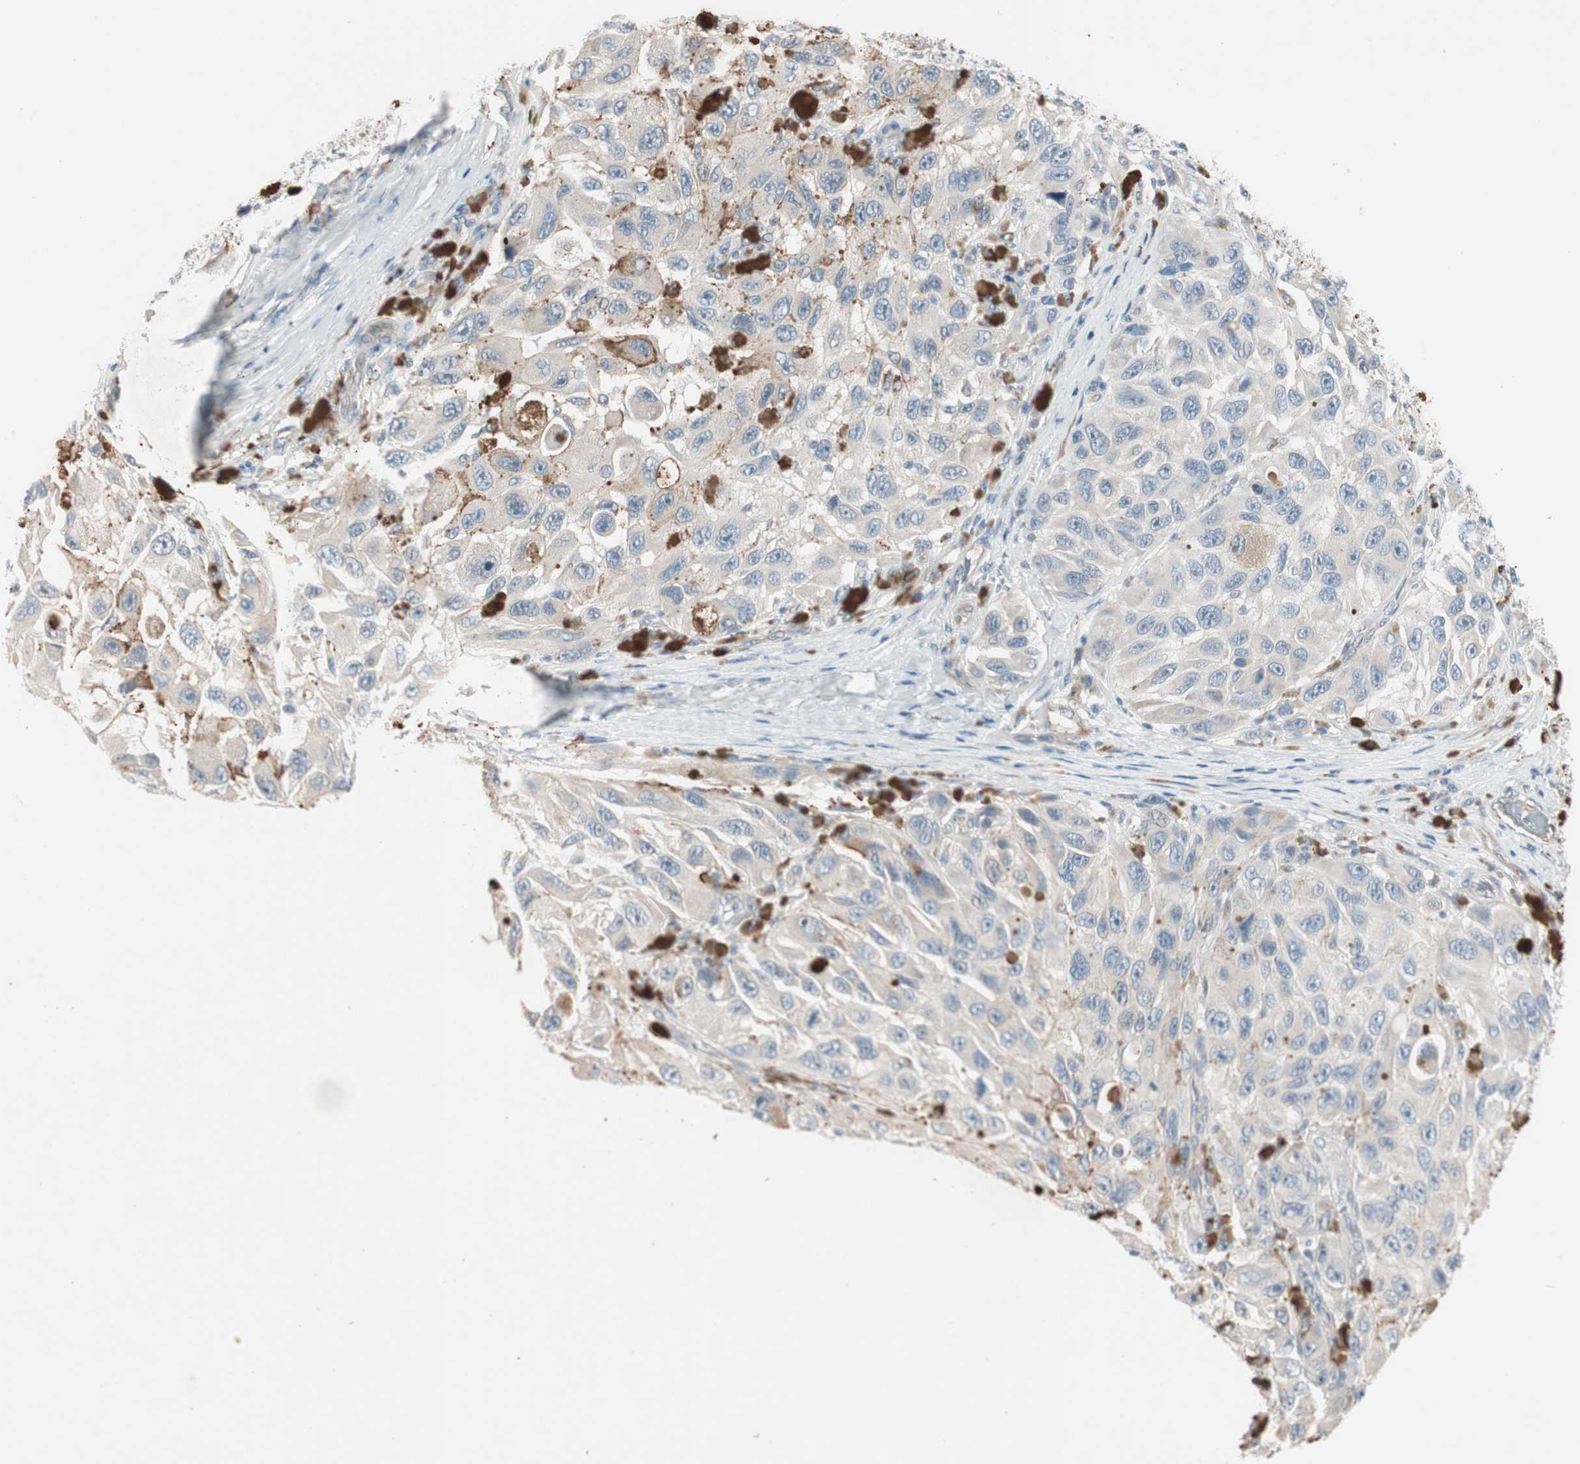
{"staining": {"intensity": "weak", "quantity": "25%-75%", "location": "cytoplasmic/membranous"}, "tissue": "melanoma", "cell_type": "Tumor cells", "image_type": "cancer", "snomed": [{"axis": "morphology", "description": "Malignant melanoma, NOS"}, {"axis": "topography", "description": "Skin"}], "caption": "Tumor cells display low levels of weak cytoplasmic/membranous positivity in approximately 25%-75% of cells in melanoma. (DAB (3,3'-diaminobenzidine) = brown stain, brightfield microscopy at high magnification).", "gene": "ITGB4", "patient": {"sex": "female", "age": 73}}